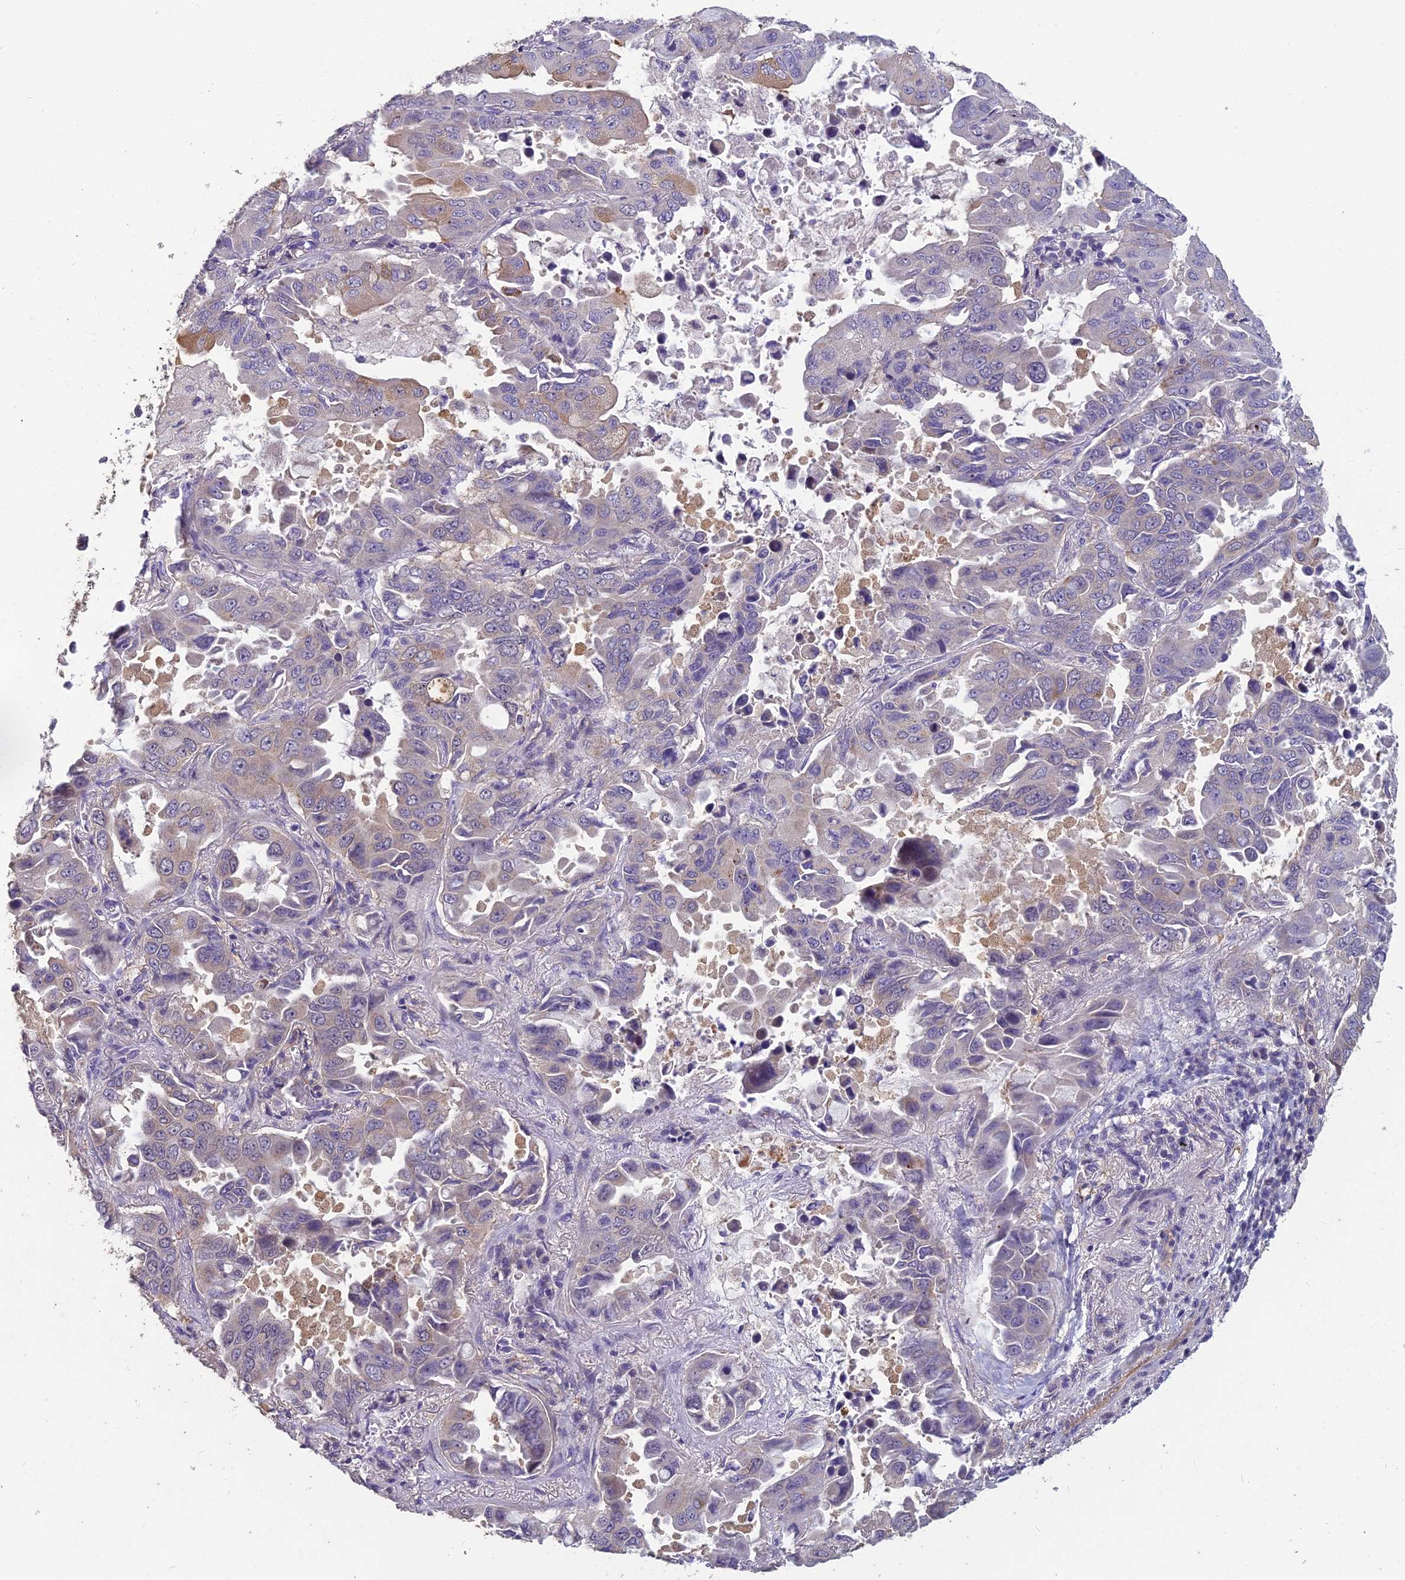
{"staining": {"intensity": "weak", "quantity": "<25%", "location": "cytoplasmic/membranous"}, "tissue": "lung cancer", "cell_type": "Tumor cells", "image_type": "cancer", "snomed": [{"axis": "morphology", "description": "Adenocarcinoma, NOS"}, {"axis": "topography", "description": "Lung"}], "caption": "This is an immunohistochemistry (IHC) image of human lung adenocarcinoma. There is no staining in tumor cells.", "gene": "CEACAM16", "patient": {"sex": "male", "age": 64}}